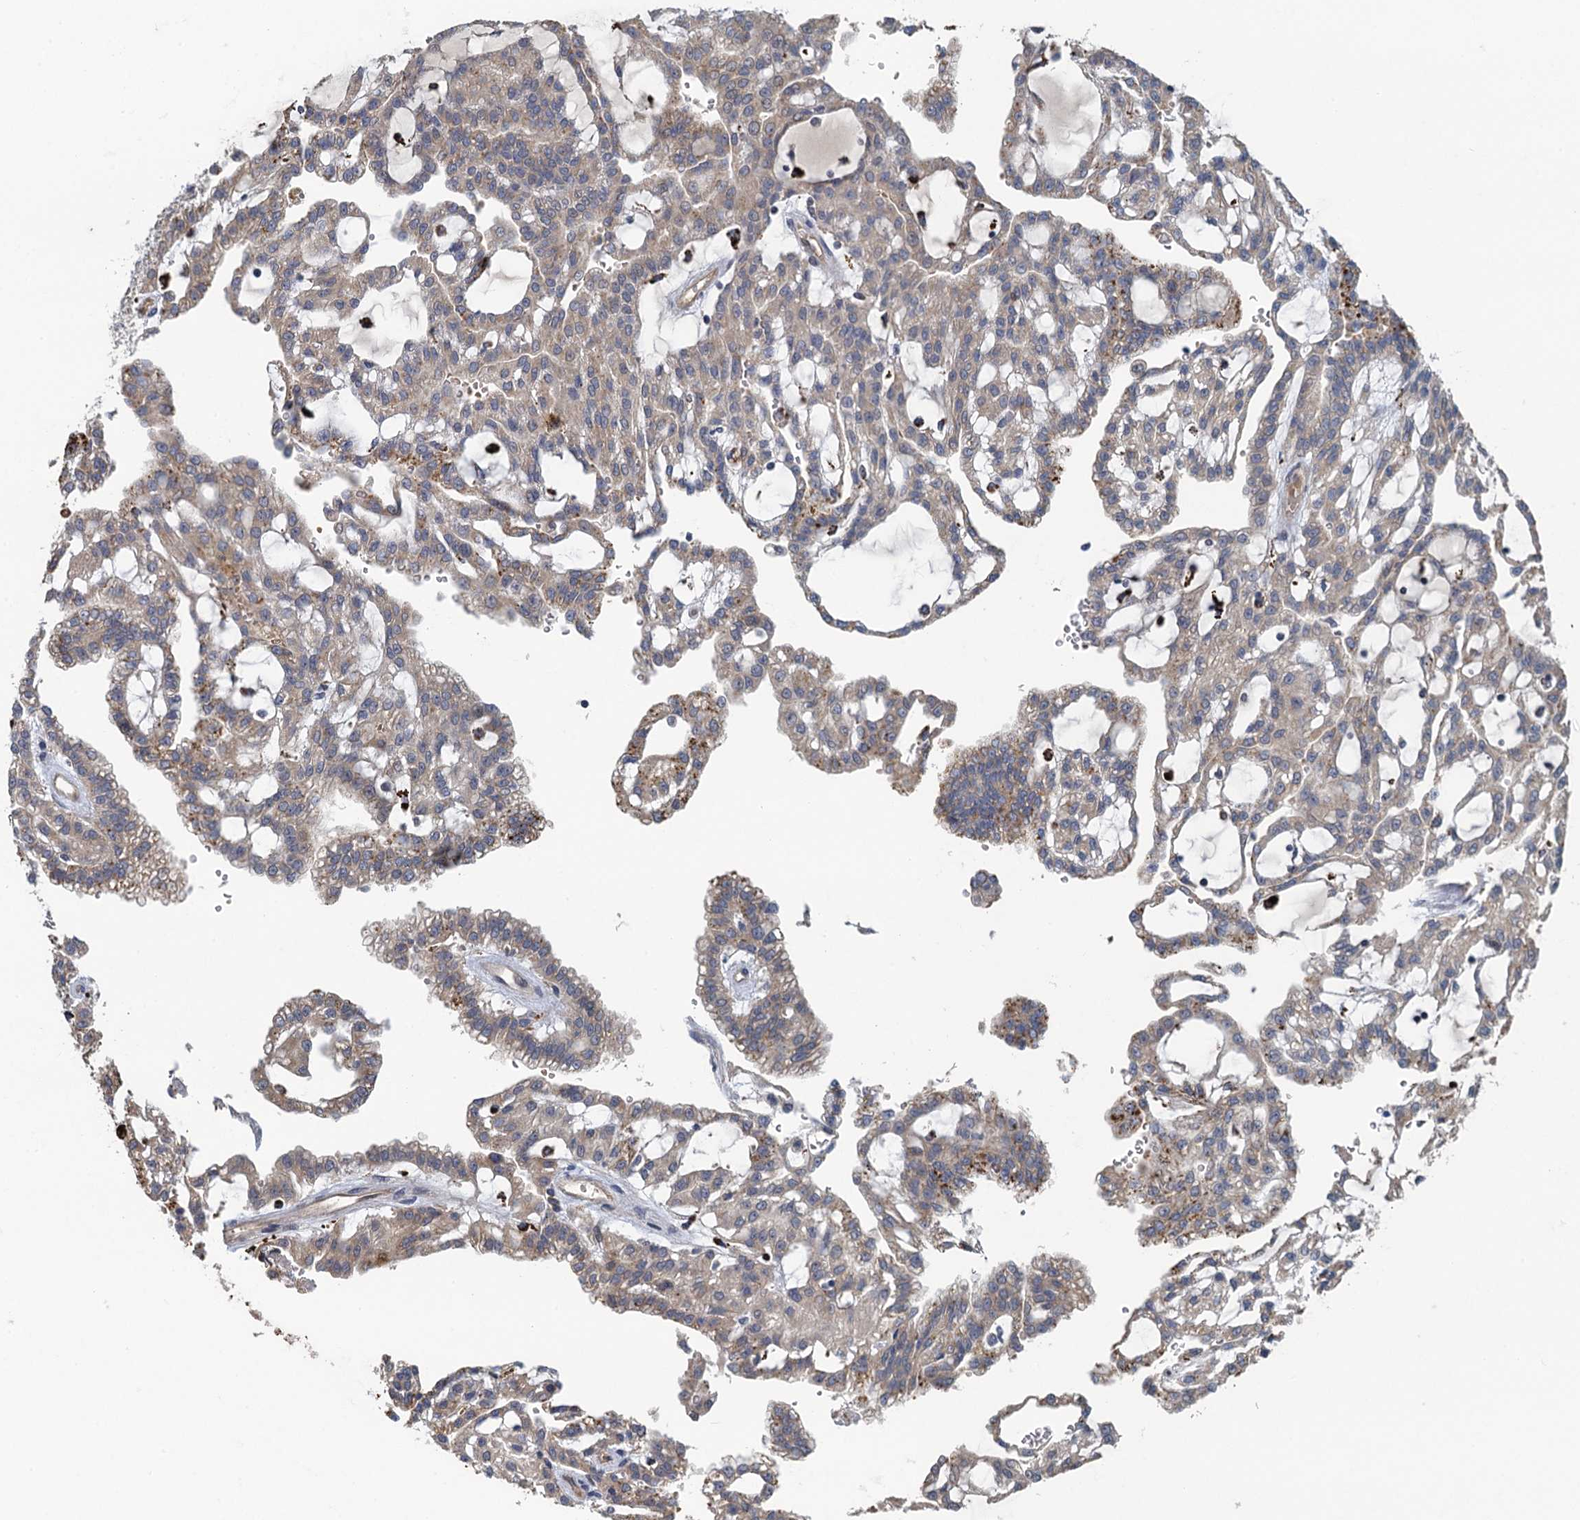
{"staining": {"intensity": "weak", "quantity": "25%-75%", "location": "cytoplasmic/membranous"}, "tissue": "renal cancer", "cell_type": "Tumor cells", "image_type": "cancer", "snomed": [{"axis": "morphology", "description": "Adenocarcinoma, NOS"}, {"axis": "topography", "description": "Kidney"}], "caption": "There is low levels of weak cytoplasmic/membranous positivity in tumor cells of renal cancer (adenocarcinoma), as demonstrated by immunohistochemical staining (brown color).", "gene": "KBTBD8", "patient": {"sex": "male", "age": 63}}